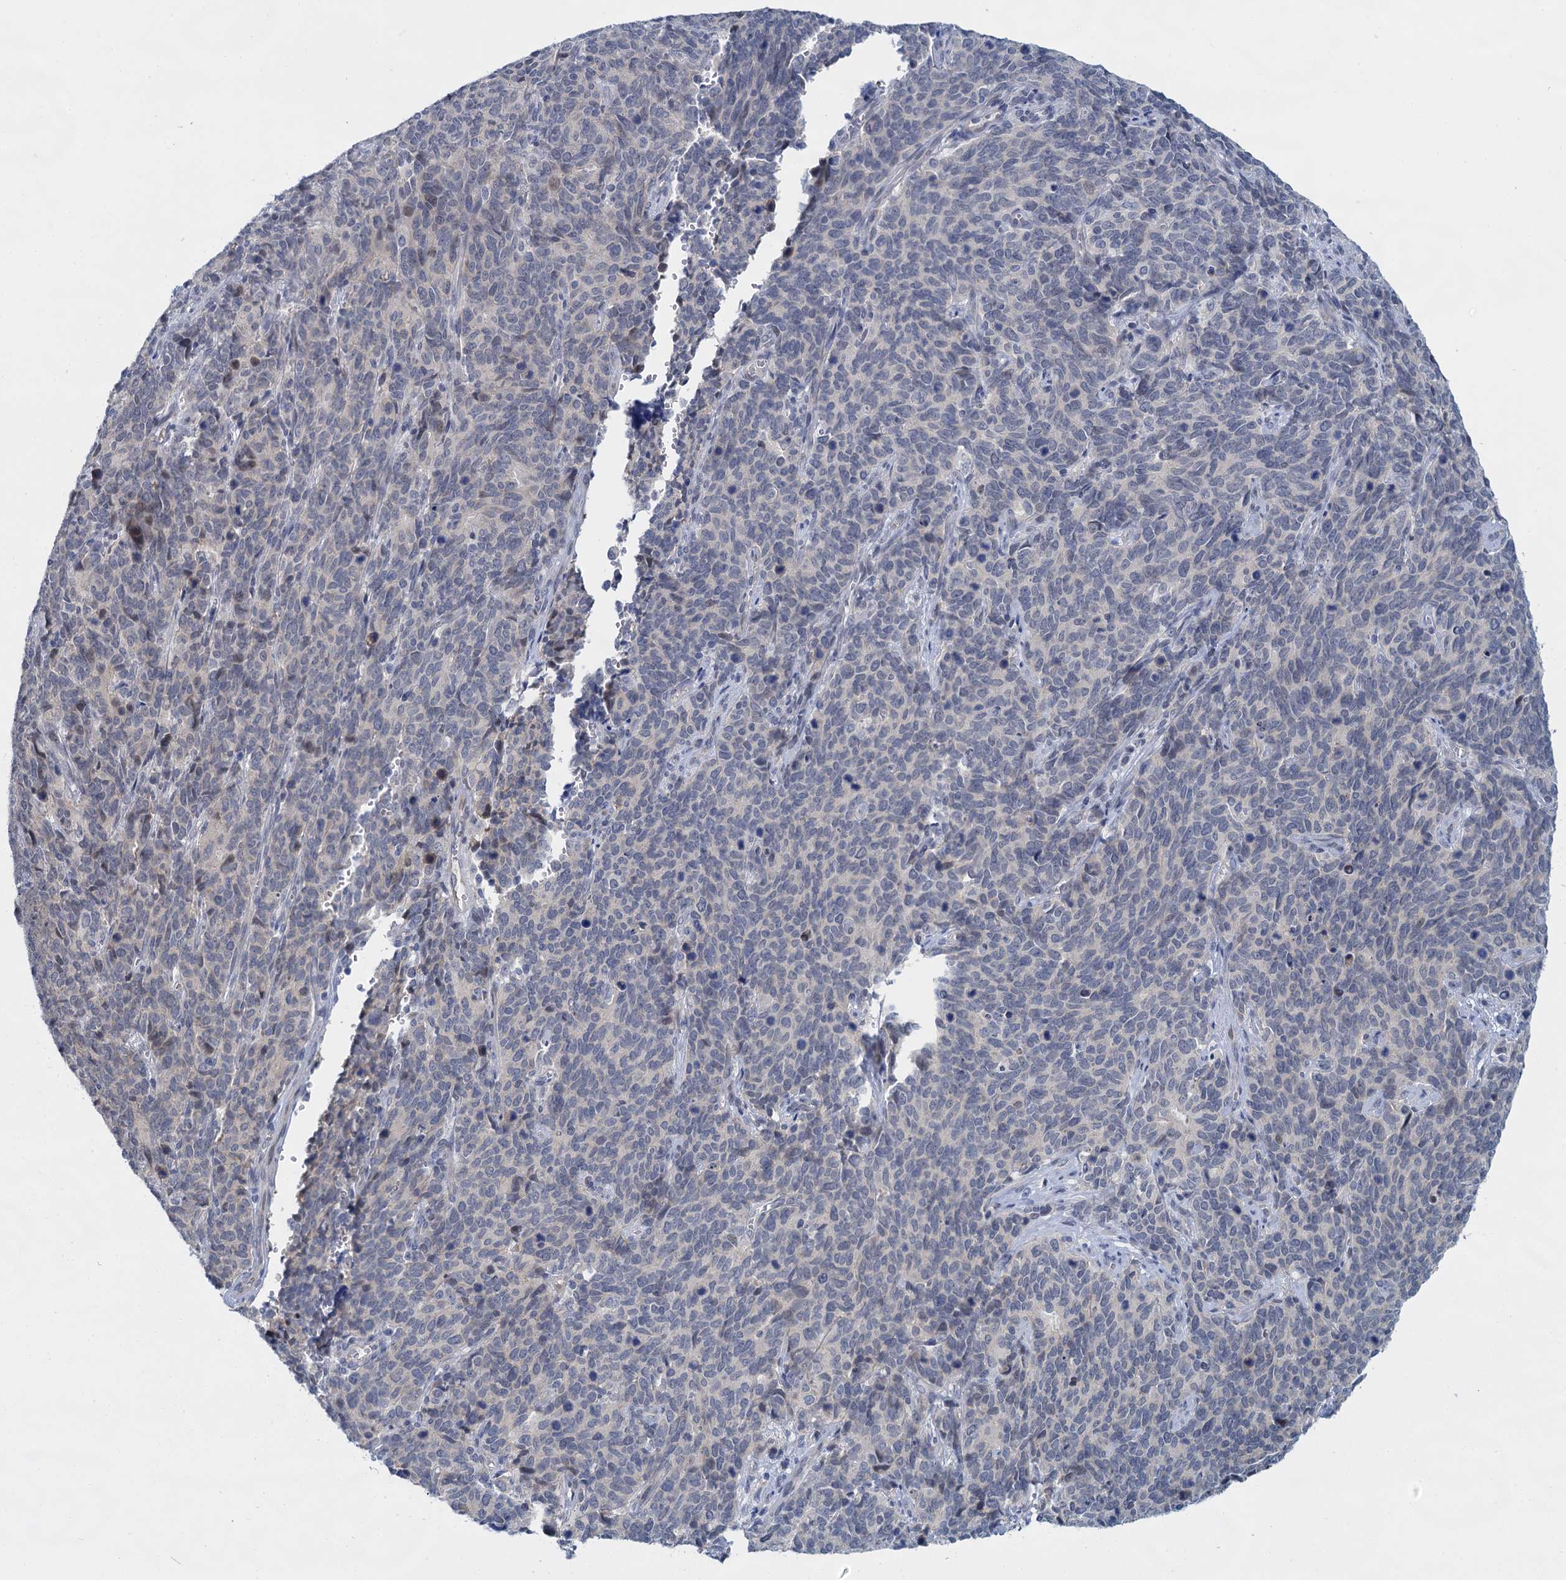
{"staining": {"intensity": "negative", "quantity": "none", "location": "none"}, "tissue": "cervical cancer", "cell_type": "Tumor cells", "image_type": "cancer", "snomed": [{"axis": "morphology", "description": "Squamous cell carcinoma, NOS"}, {"axis": "topography", "description": "Cervix"}], "caption": "This is a histopathology image of immunohistochemistry staining of cervical cancer, which shows no positivity in tumor cells.", "gene": "ACRBP", "patient": {"sex": "female", "age": 60}}